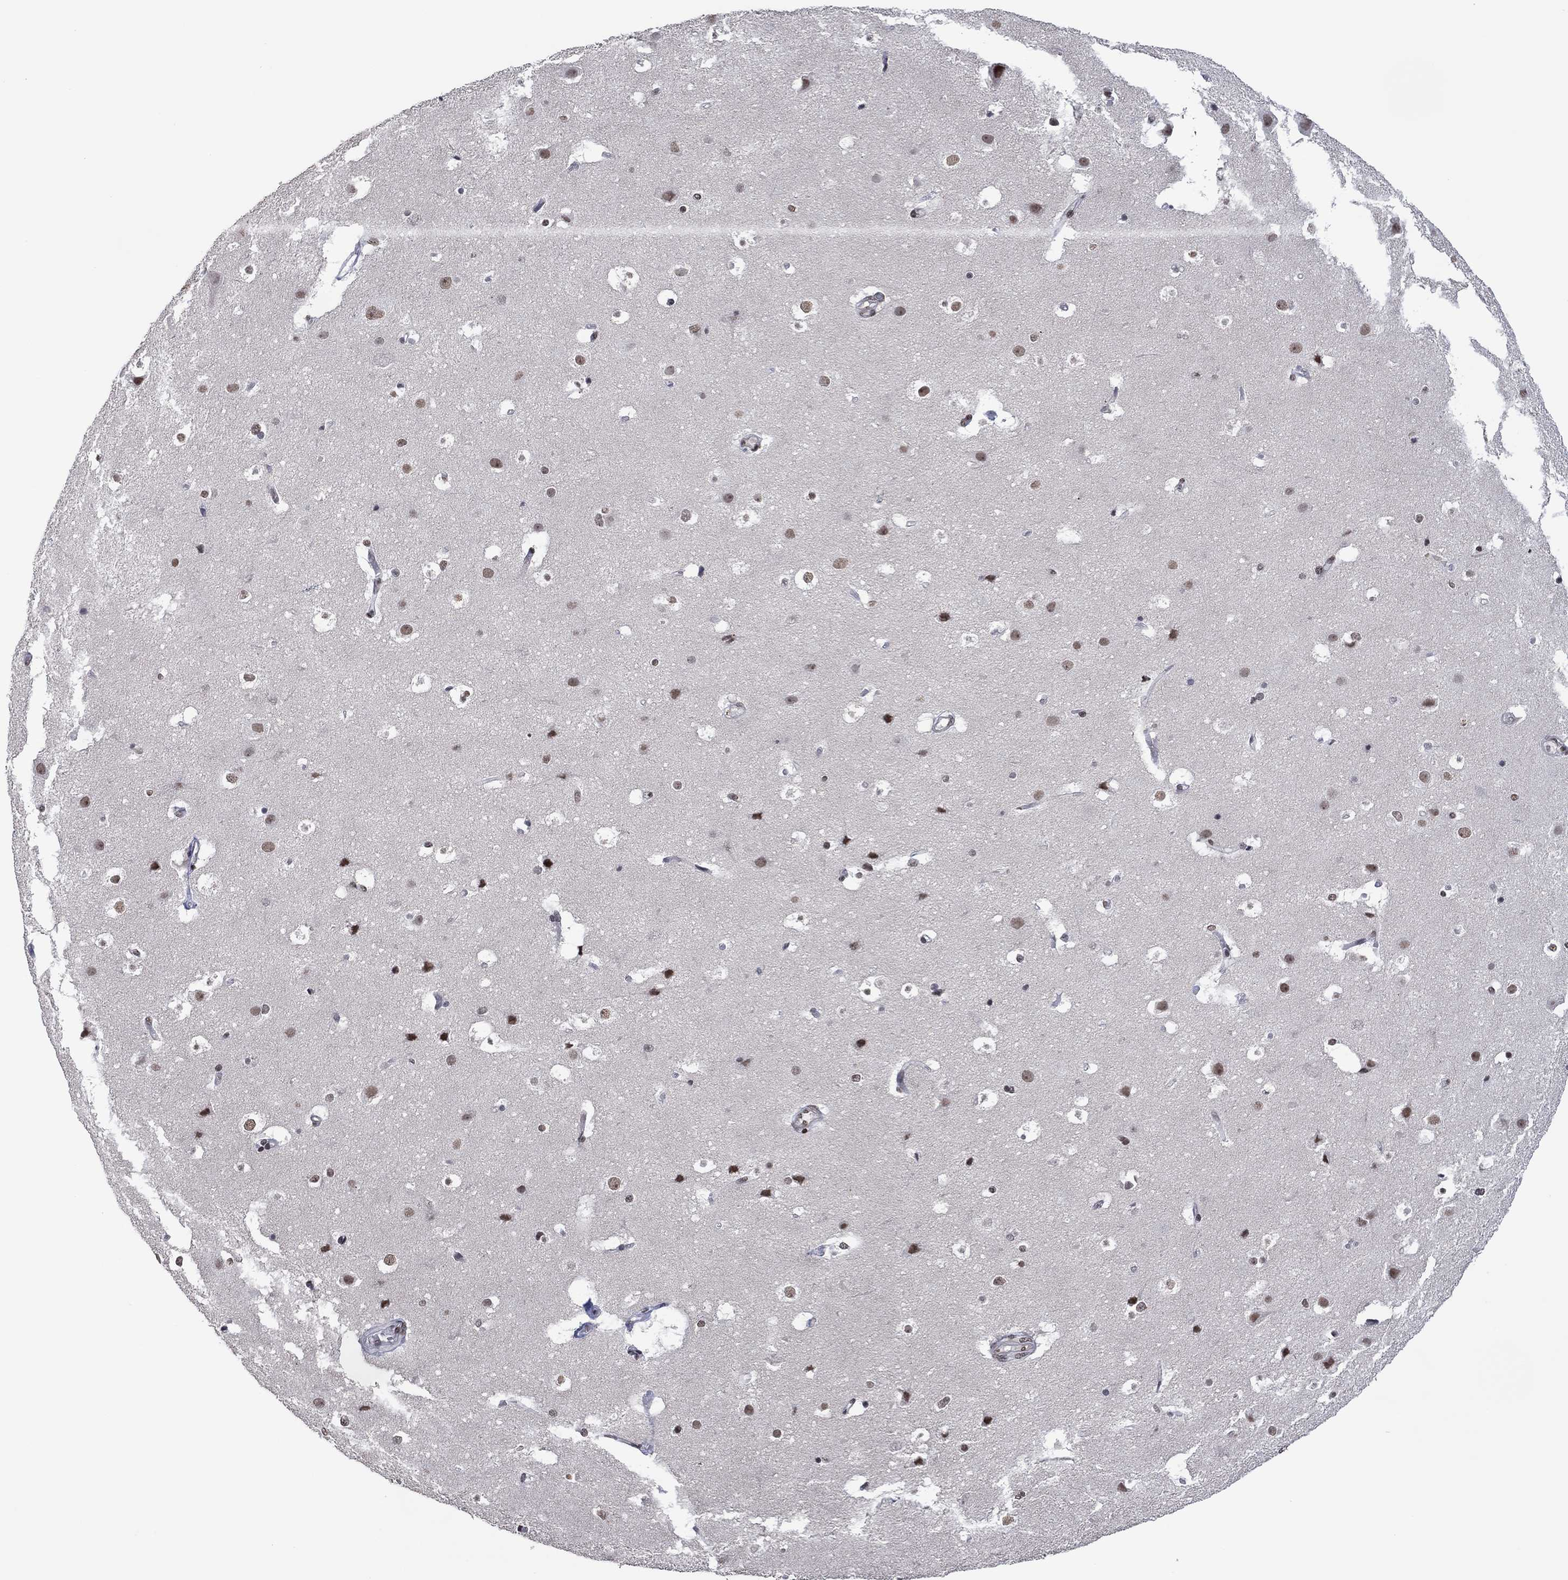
{"staining": {"intensity": "negative", "quantity": "none", "location": "none"}, "tissue": "cerebral cortex", "cell_type": "Endothelial cells", "image_type": "normal", "snomed": [{"axis": "morphology", "description": "Normal tissue, NOS"}, {"axis": "topography", "description": "Cerebral cortex"}], "caption": "Cerebral cortex stained for a protein using immunohistochemistry (IHC) shows no staining endothelial cells.", "gene": "EHMT1", "patient": {"sex": "female", "age": 52}}